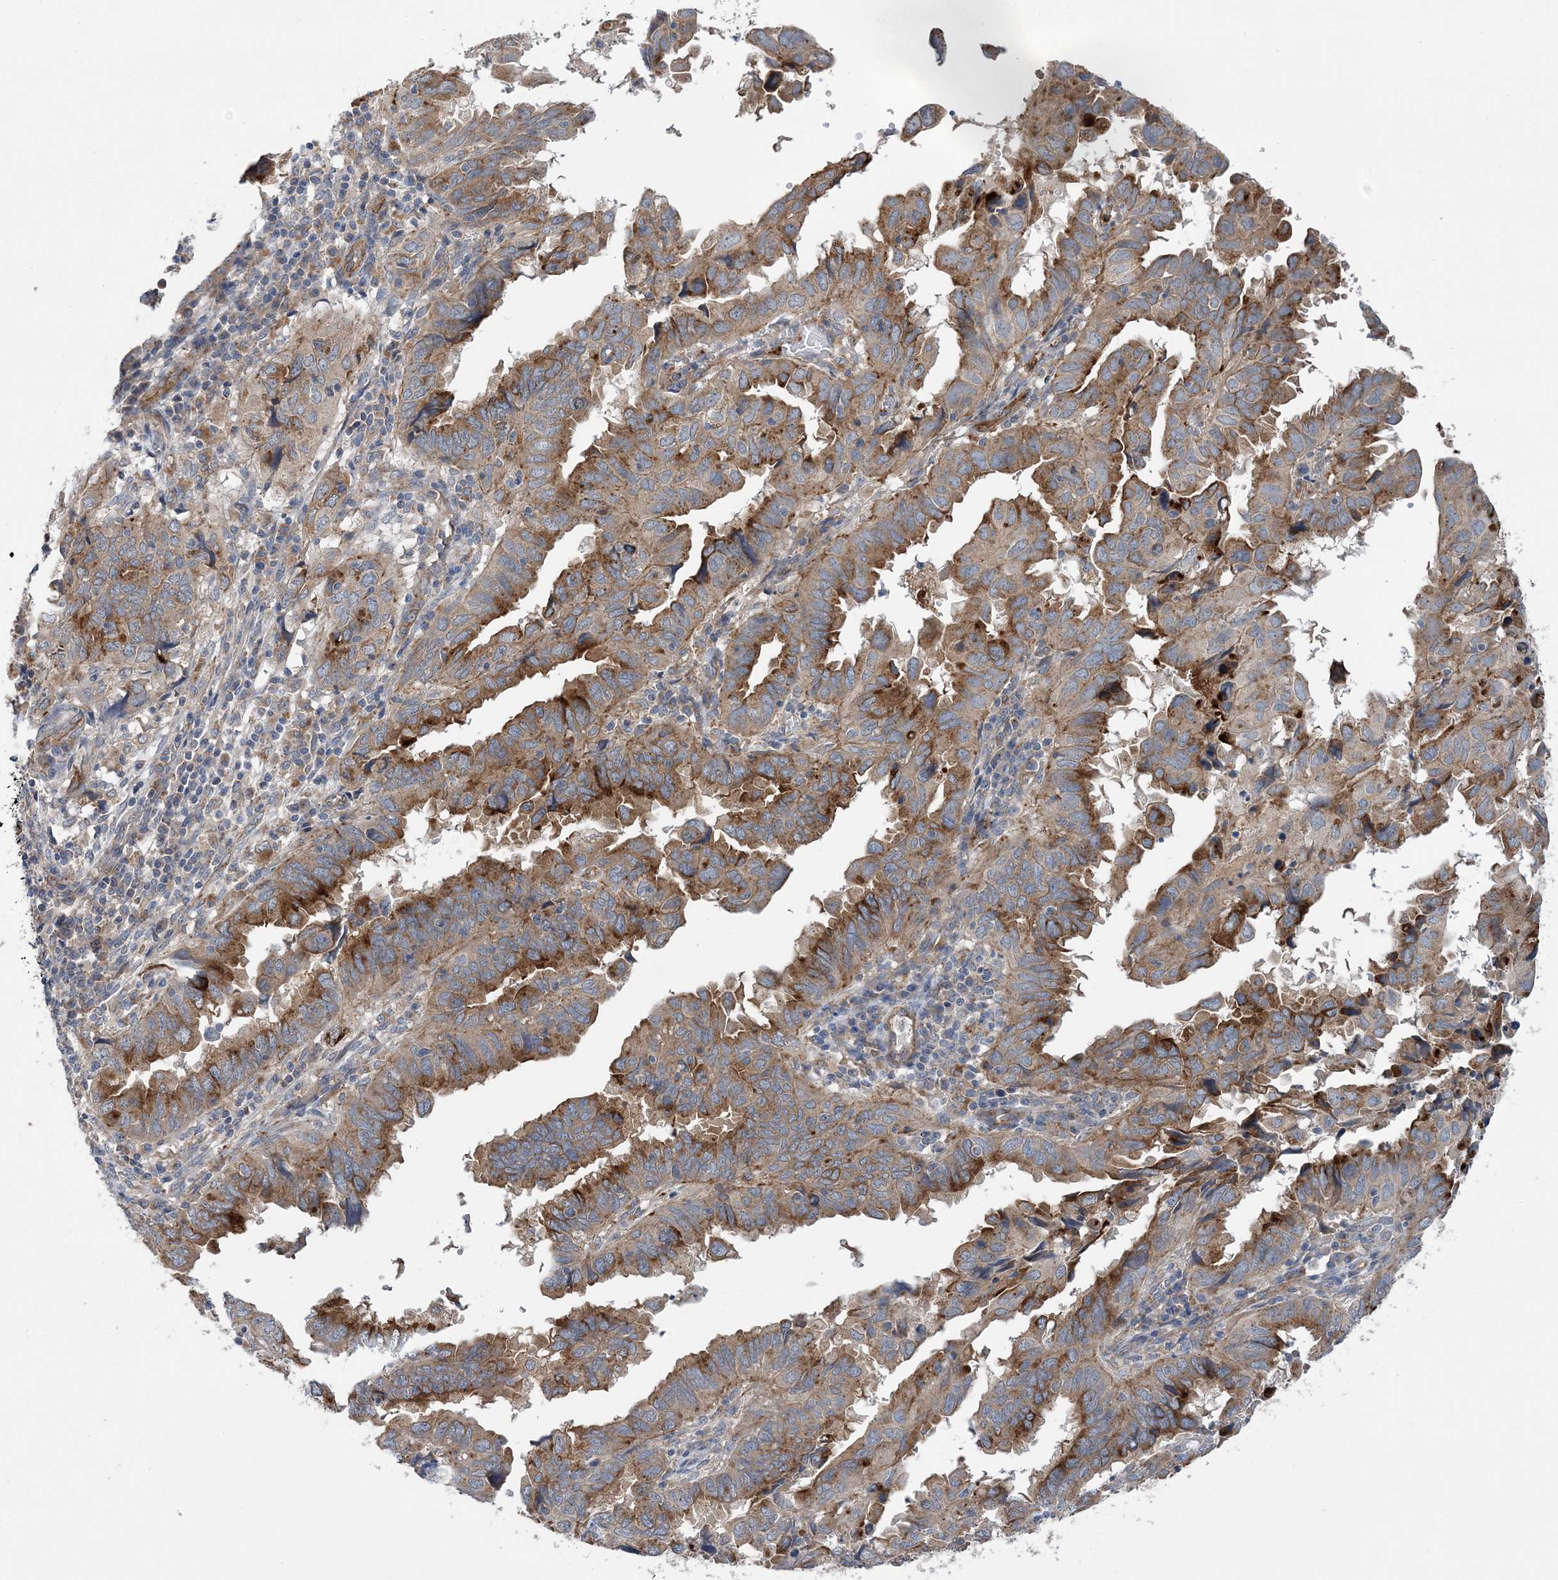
{"staining": {"intensity": "moderate", "quantity": ">75%", "location": "cytoplasmic/membranous"}, "tissue": "endometrial cancer", "cell_type": "Tumor cells", "image_type": "cancer", "snomed": [{"axis": "morphology", "description": "Adenocarcinoma, NOS"}, {"axis": "topography", "description": "Uterus"}], "caption": "This image exhibits endometrial adenocarcinoma stained with immunohistochemistry to label a protein in brown. The cytoplasmic/membranous of tumor cells show moderate positivity for the protein. Nuclei are counter-stained blue.", "gene": "PTTG1IP", "patient": {"sex": "female", "age": 77}}